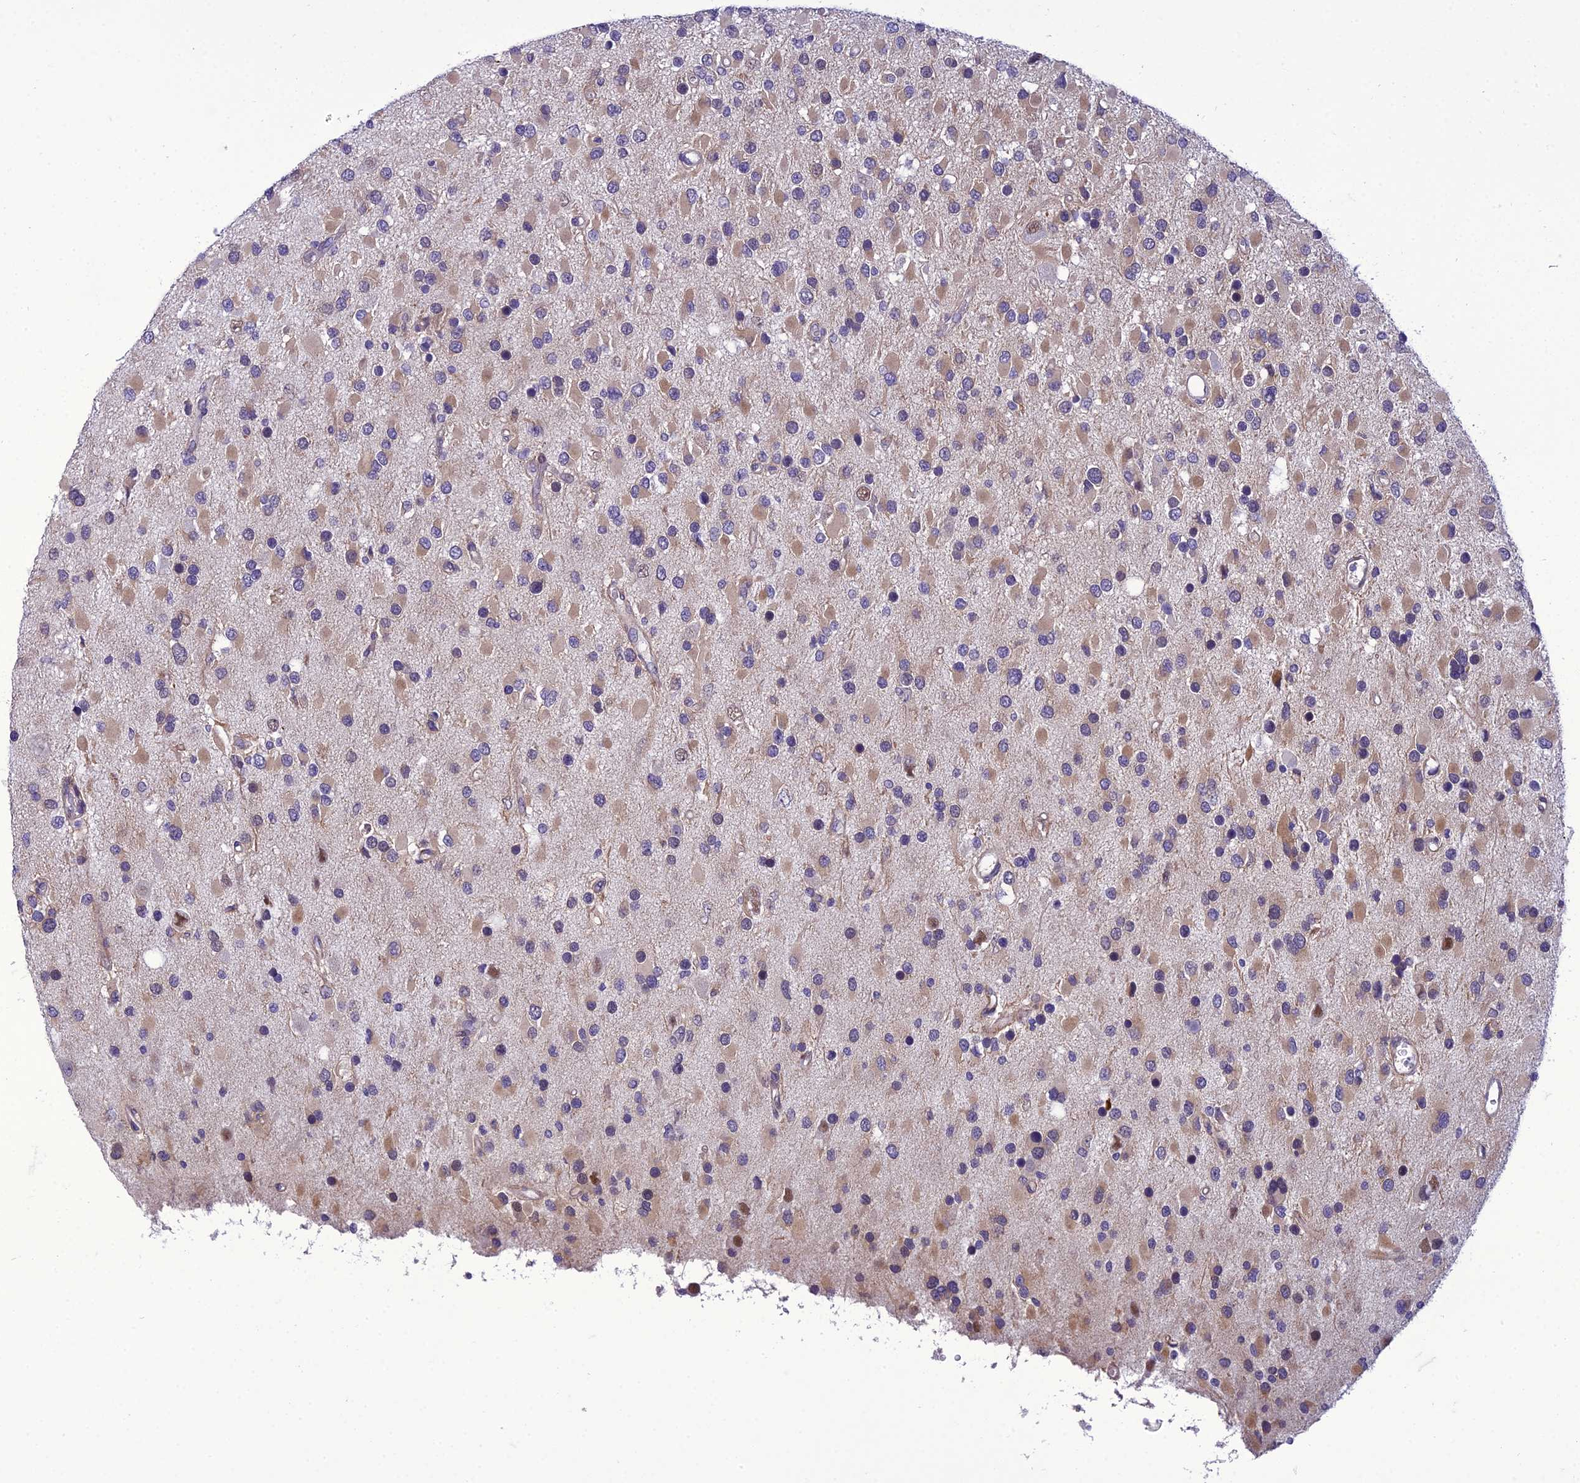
{"staining": {"intensity": "moderate", "quantity": "25%-75%", "location": "cytoplasmic/membranous,nuclear"}, "tissue": "glioma", "cell_type": "Tumor cells", "image_type": "cancer", "snomed": [{"axis": "morphology", "description": "Glioma, malignant, High grade"}, {"axis": "topography", "description": "Brain"}], "caption": "Immunohistochemistry photomicrograph of neoplastic tissue: human malignant high-grade glioma stained using IHC shows medium levels of moderate protein expression localized specifically in the cytoplasmic/membranous and nuclear of tumor cells, appearing as a cytoplasmic/membranous and nuclear brown color.", "gene": "GAB4", "patient": {"sex": "male", "age": 53}}